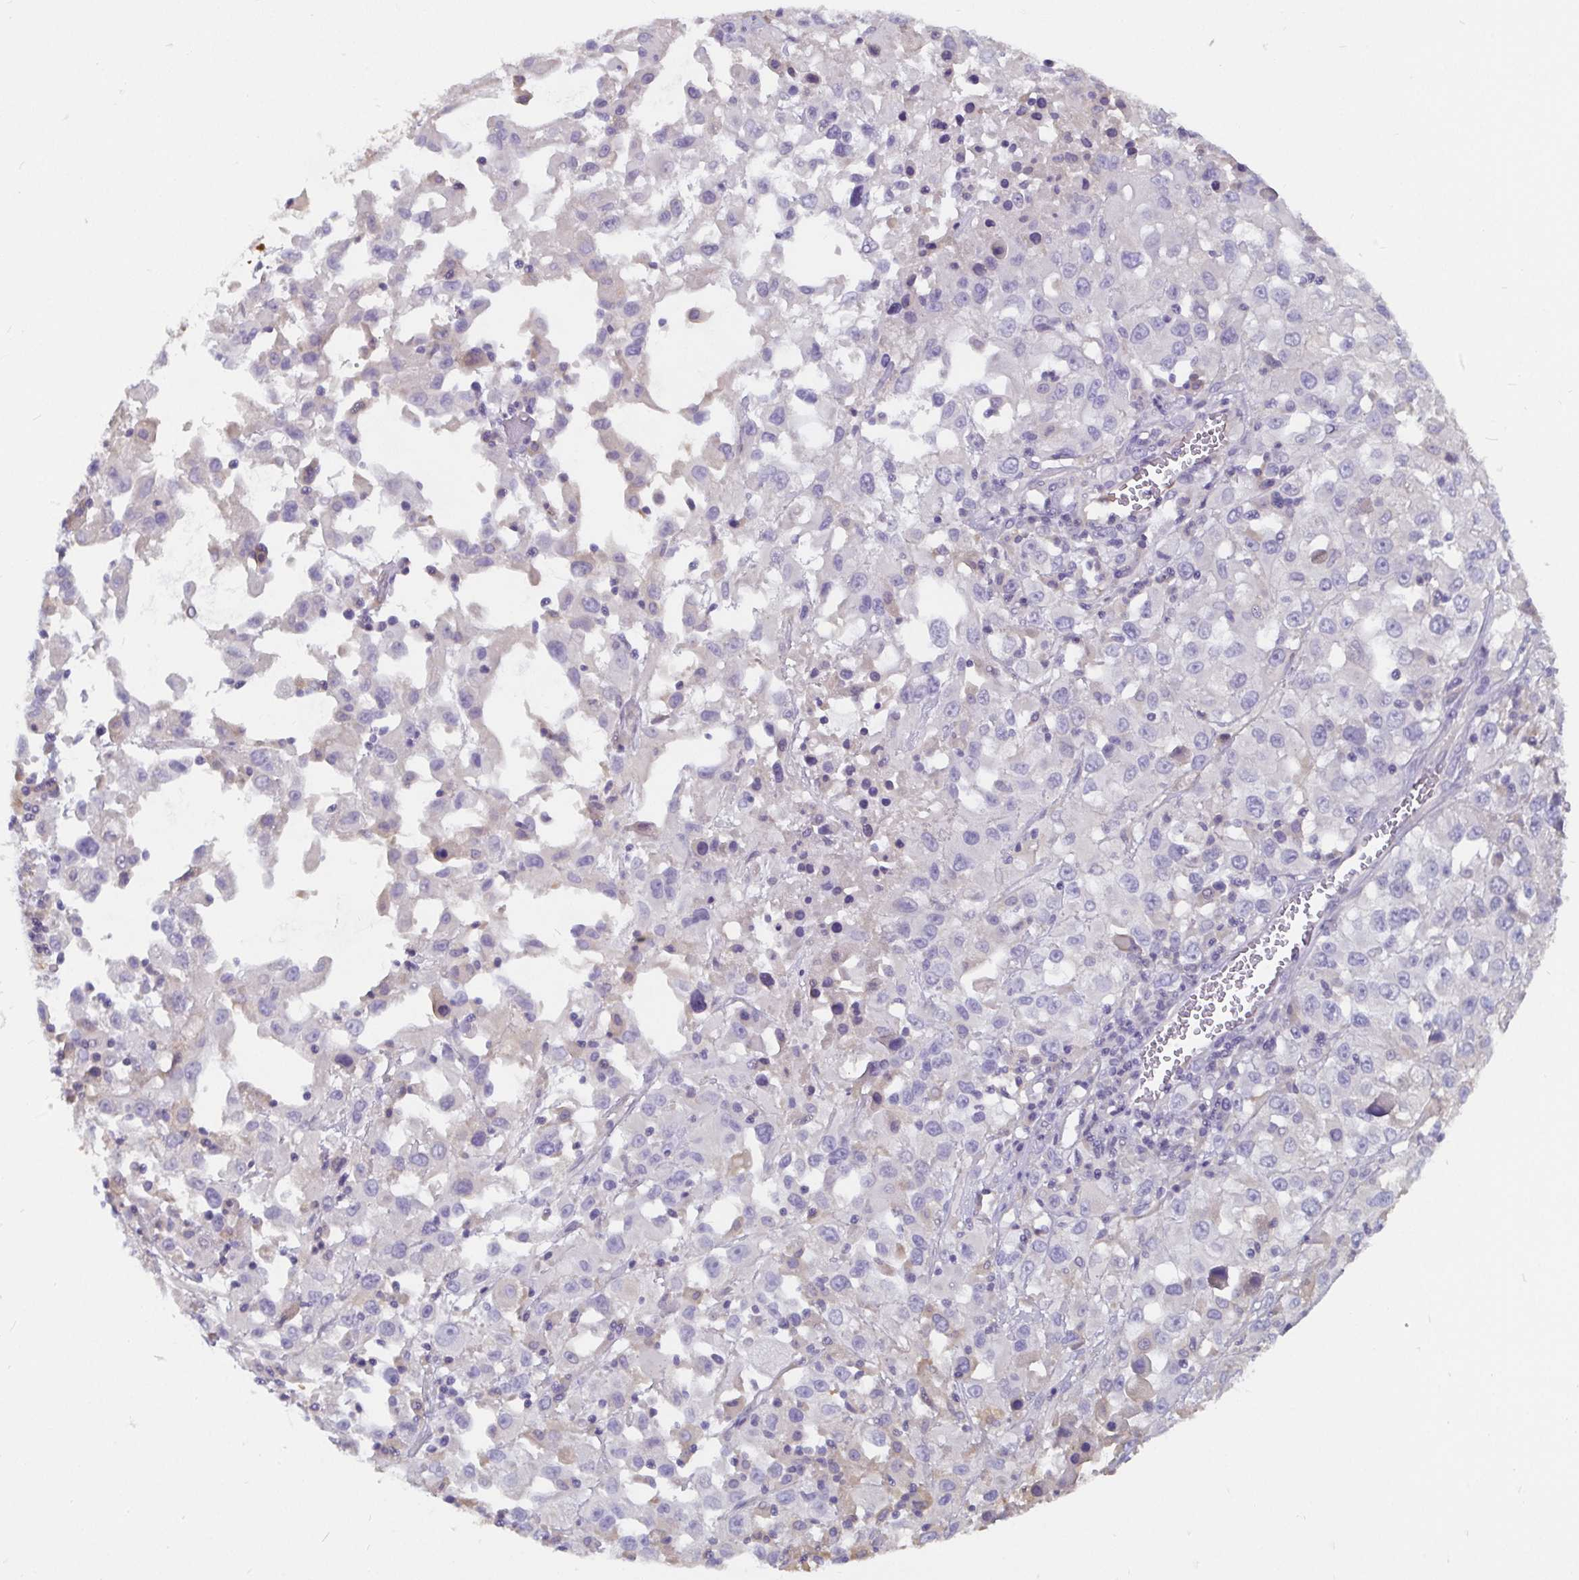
{"staining": {"intensity": "negative", "quantity": "none", "location": "none"}, "tissue": "melanoma", "cell_type": "Tumor cells", "image_type": "cancer", "snomed": [{"axis": "morphology", "description": "Malignant melanoma, Metastatic site"}, {"axis": "topography", "description": "Soft tissue"}], "caption": "Immunohistochemical staining of melanoma demonstrates no significant staining in tumor cells.", "gene": "ADAMTS6", "patient": {"sex": "male", "age": 50}}